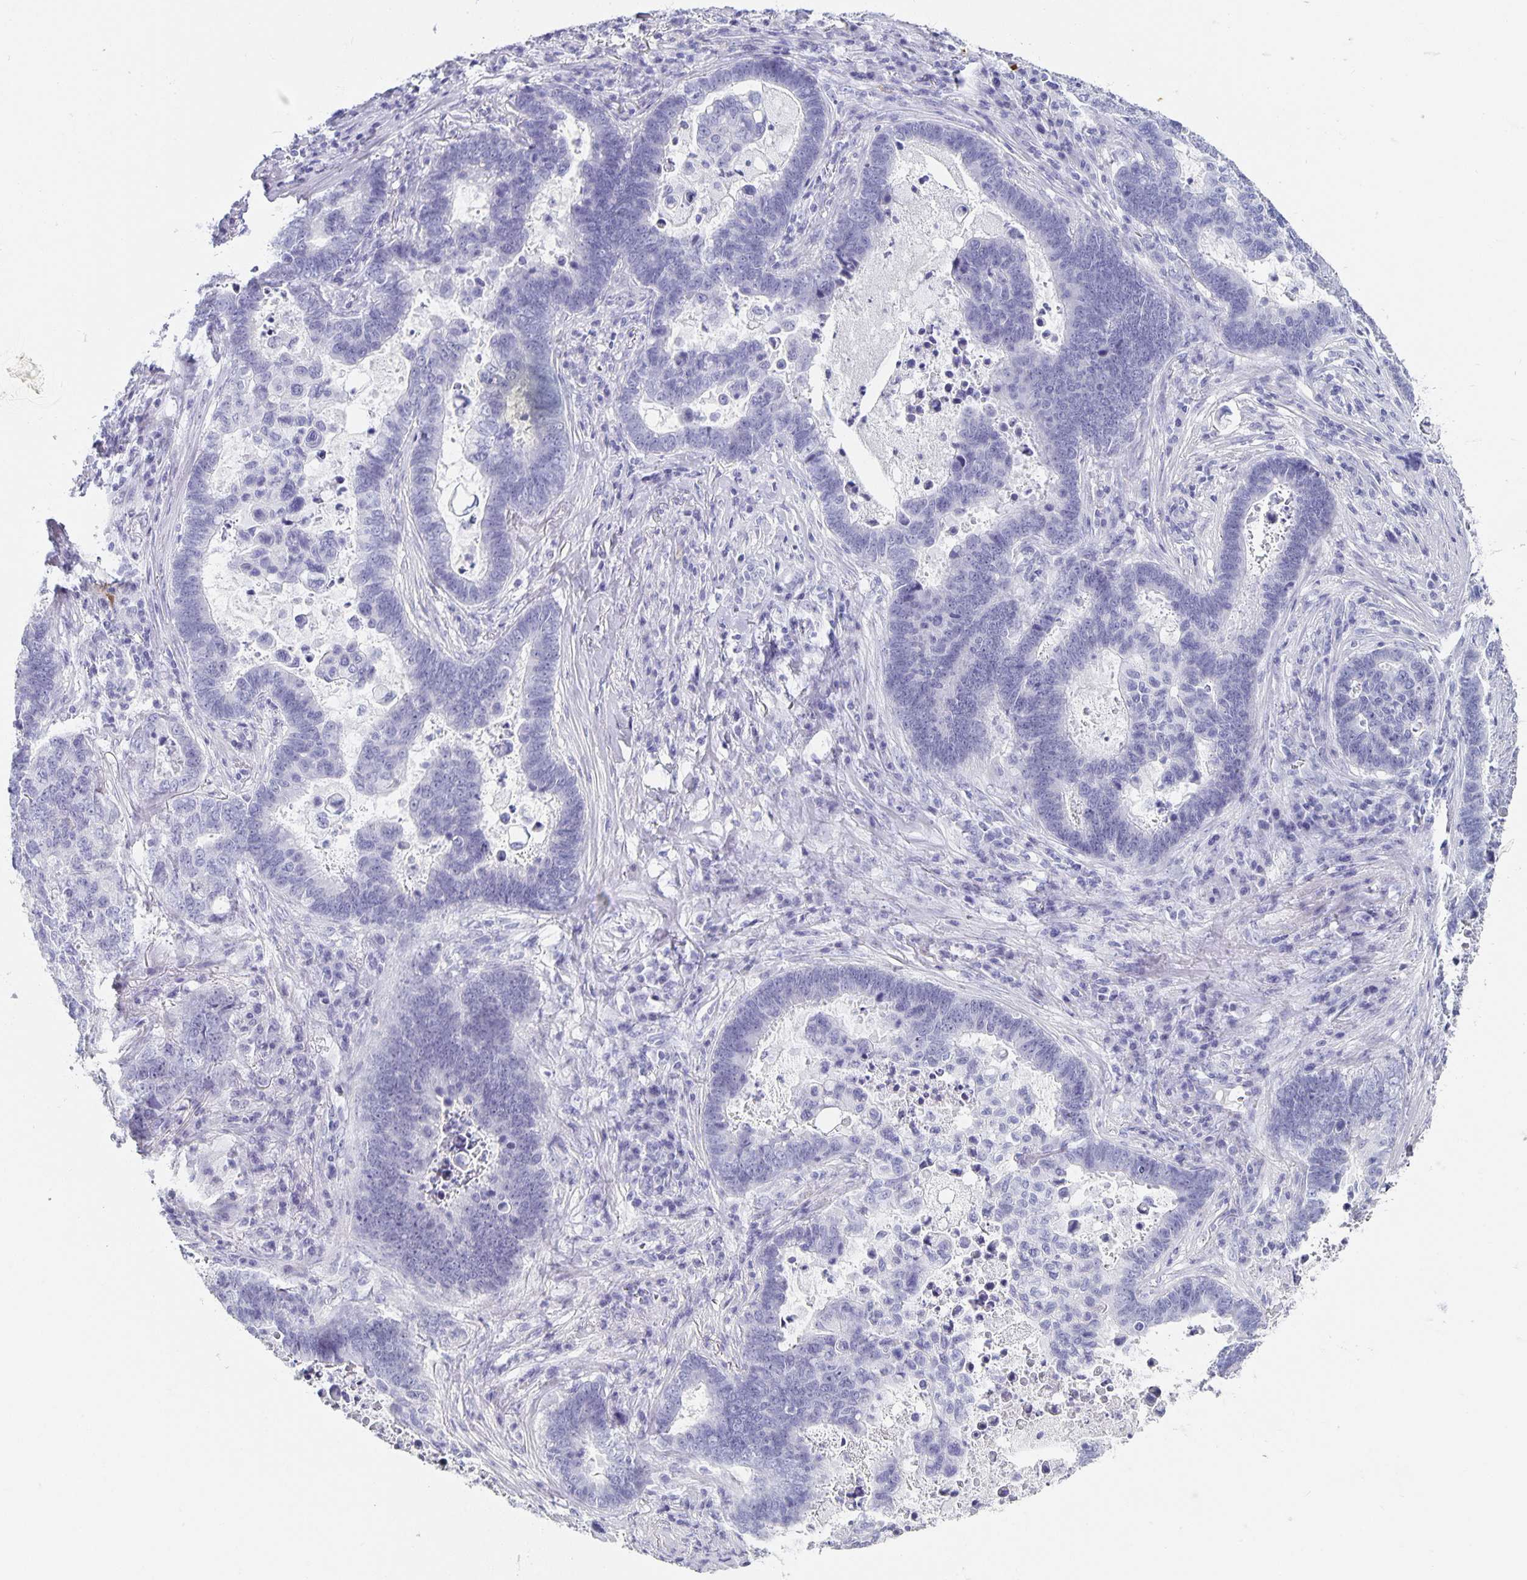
{"staining": {"intensity": "negative", "quantity": "none", "location": "none"}, "tissue": "lung cancer", "cell_type": "Tumor cells", "image_type": "cancer", "snomed": [{"axis": "morphology", "description": "Aneuploidy"}, {"axis": "morphology", "description": "Adenocarcinoma, NOS"}, {"axis": "morphology", "description": "Adenocarcinoma primary or metastatic"}, {"axis": "topography", "description": "Lung"}], "caption": "An image of human lung cancer is negative for staining in tumor cells.", "gene": "CHGA", "patient": {"sex": "female", "age": 75}}